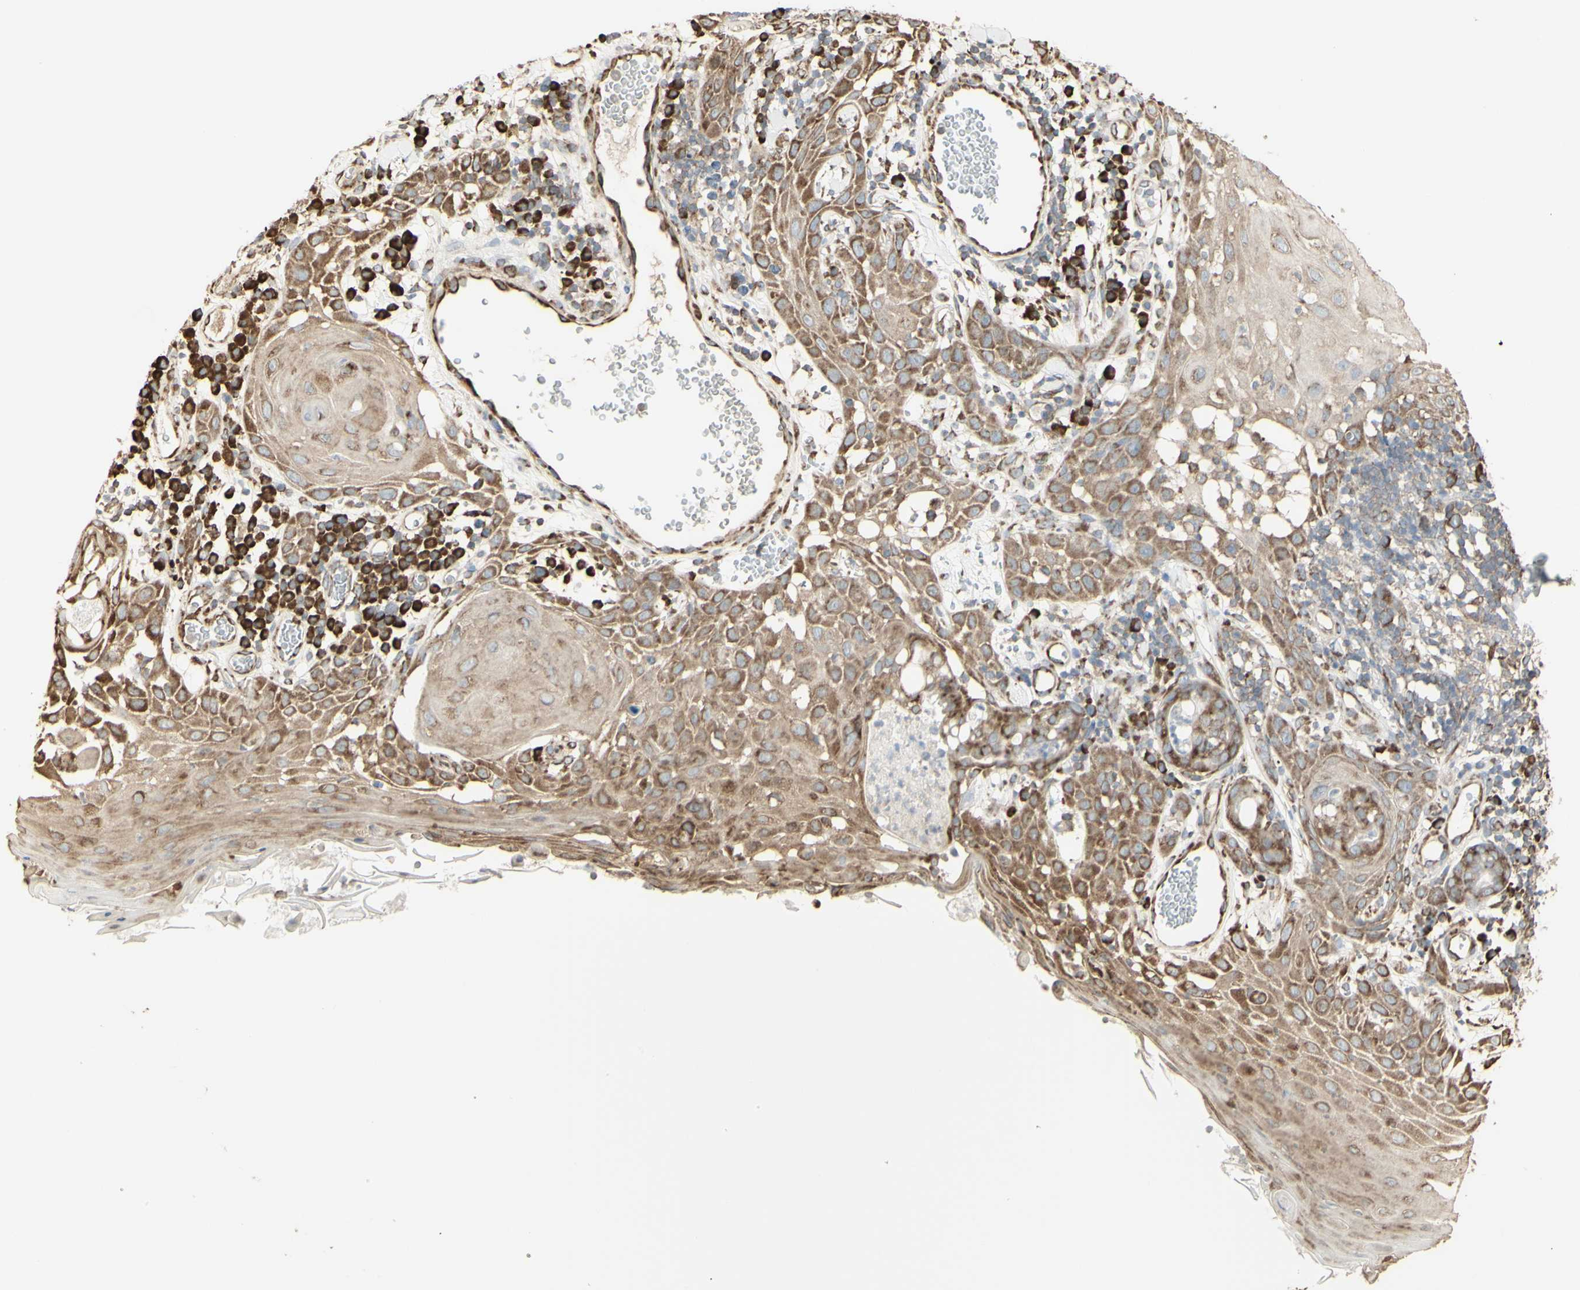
{"staining": {"intensity": "moderate", "quantity": ">75%", "location": "cytoplasmic/membranous"}, "tissue": "skin cancer", "cell_type": "Tumor cells", "image_type": "cancer", "snomed": [{"axis": "morphology", "description": "Squamous cell carcinoma, NOS"}, {"axis": "topography", "description": "Skin"}], "caption": "High-power microscopy captured an IHC micrograph of squamous cell carcinoma (skin), revealing moderate cytoplasmic/membranous expression in about >75% of tumor cells. (Stains: DAB in brown, nuclei in blue, Microscopy: brightfield microscopy at high magnification).", "gene": "EEF1B2", "patient": {"sex": "male", "age": 24}}